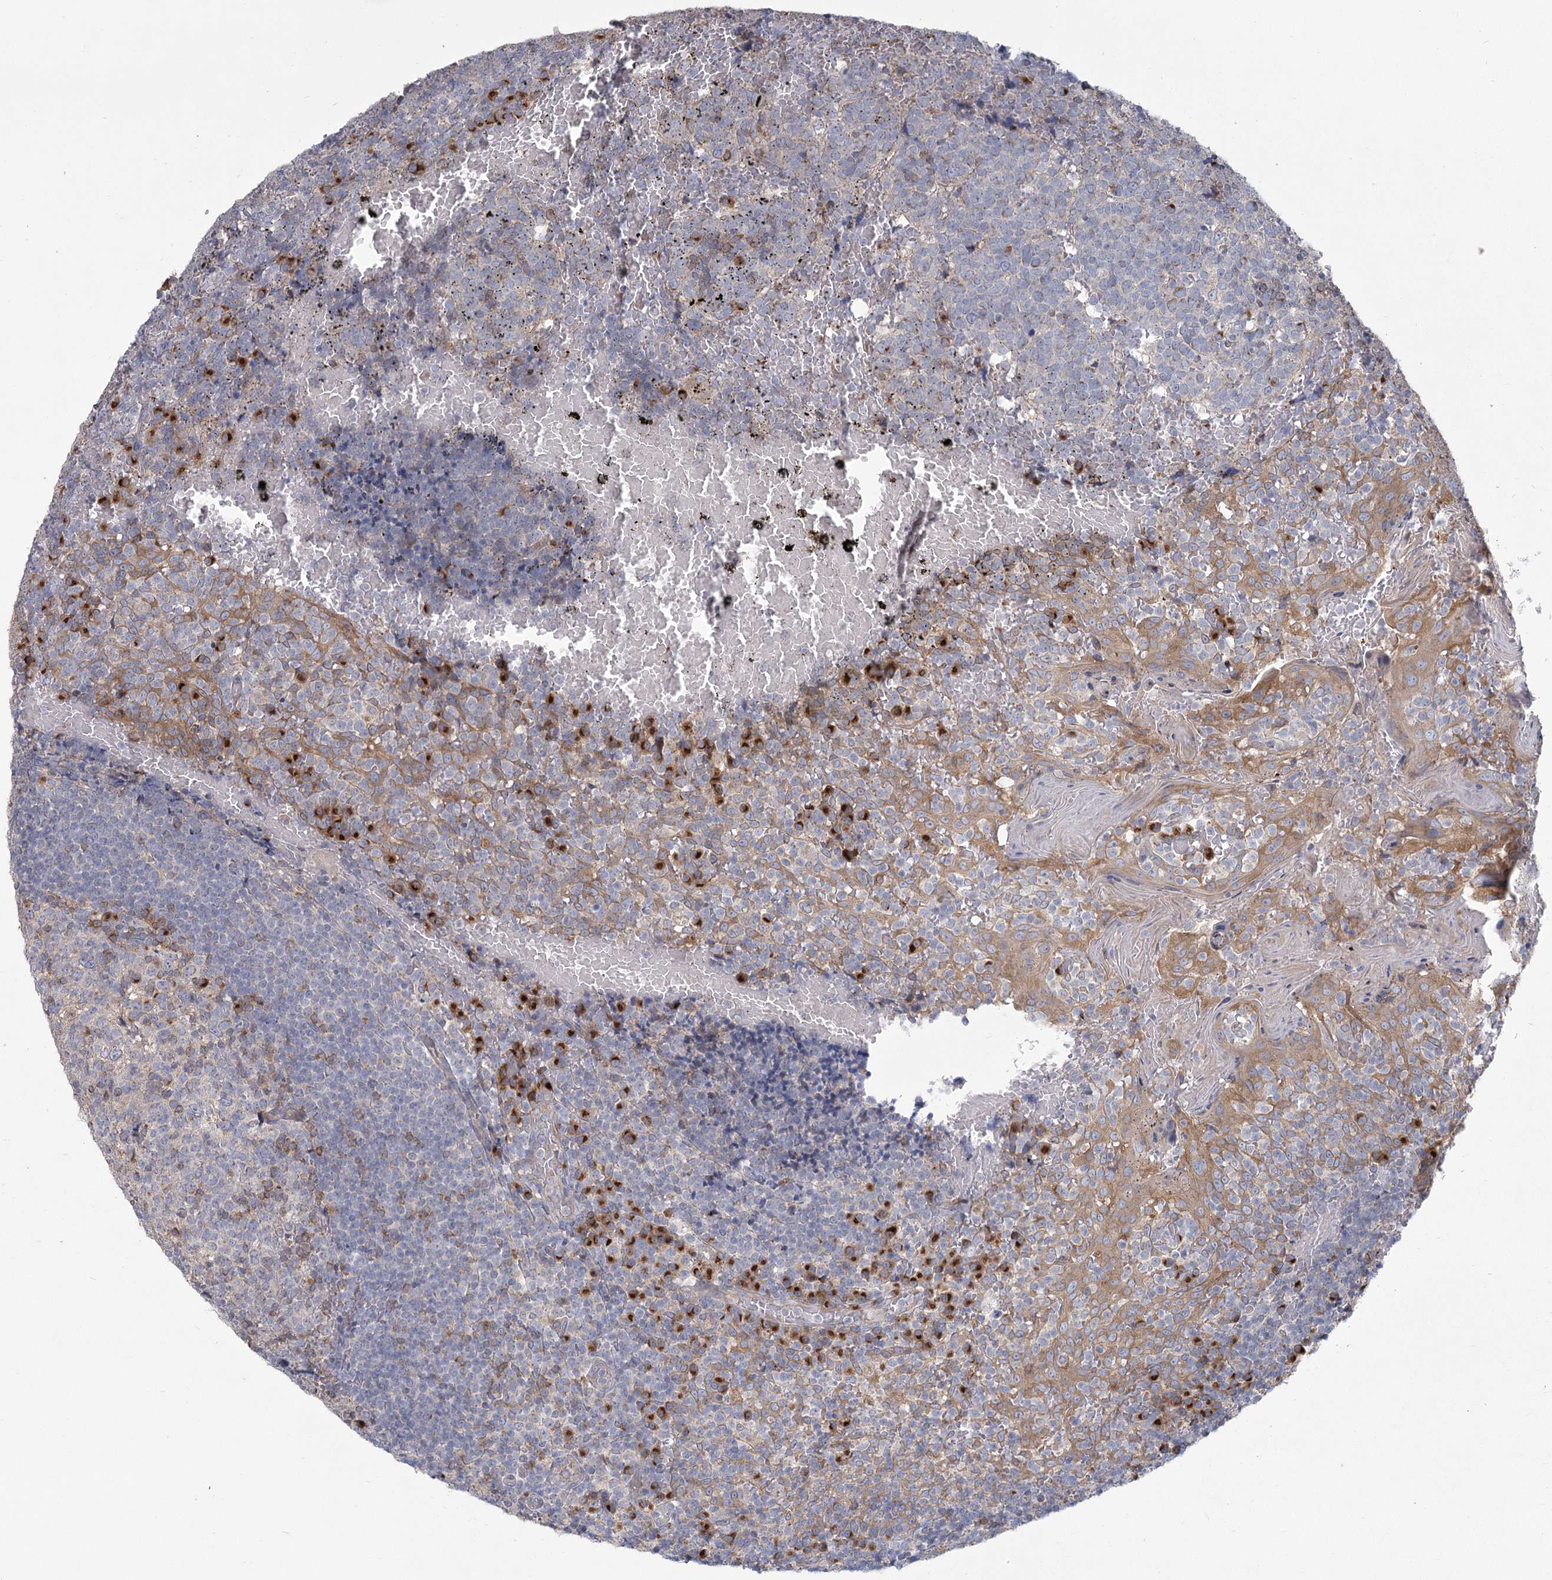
{"staining": {"intensity": "moderate", "quantity": "<25%", "location": "cytoplasmic/membranous"}, "tissue": "tonsil", "cell_type": "Germinal center cells", "image_type": "normal", "snomed": [{"axis": "morphology", "description": "Normal tissue, NOS"}, {"axis": "topography", "description": "Tonsil"}], "caption": "Immunohistochemistry (IHC) histopathology image of normal tonsil: human tonsil stained using immunohistochemistry exhibits low levels of moderate protein expression localized specifically in the cytoplasmic/membranous of germinal center cells, appearing as a cytoplasmic/membranous brown color.", "gene": "CNTLN", "patient": {"sex": "female", "age": 19}}